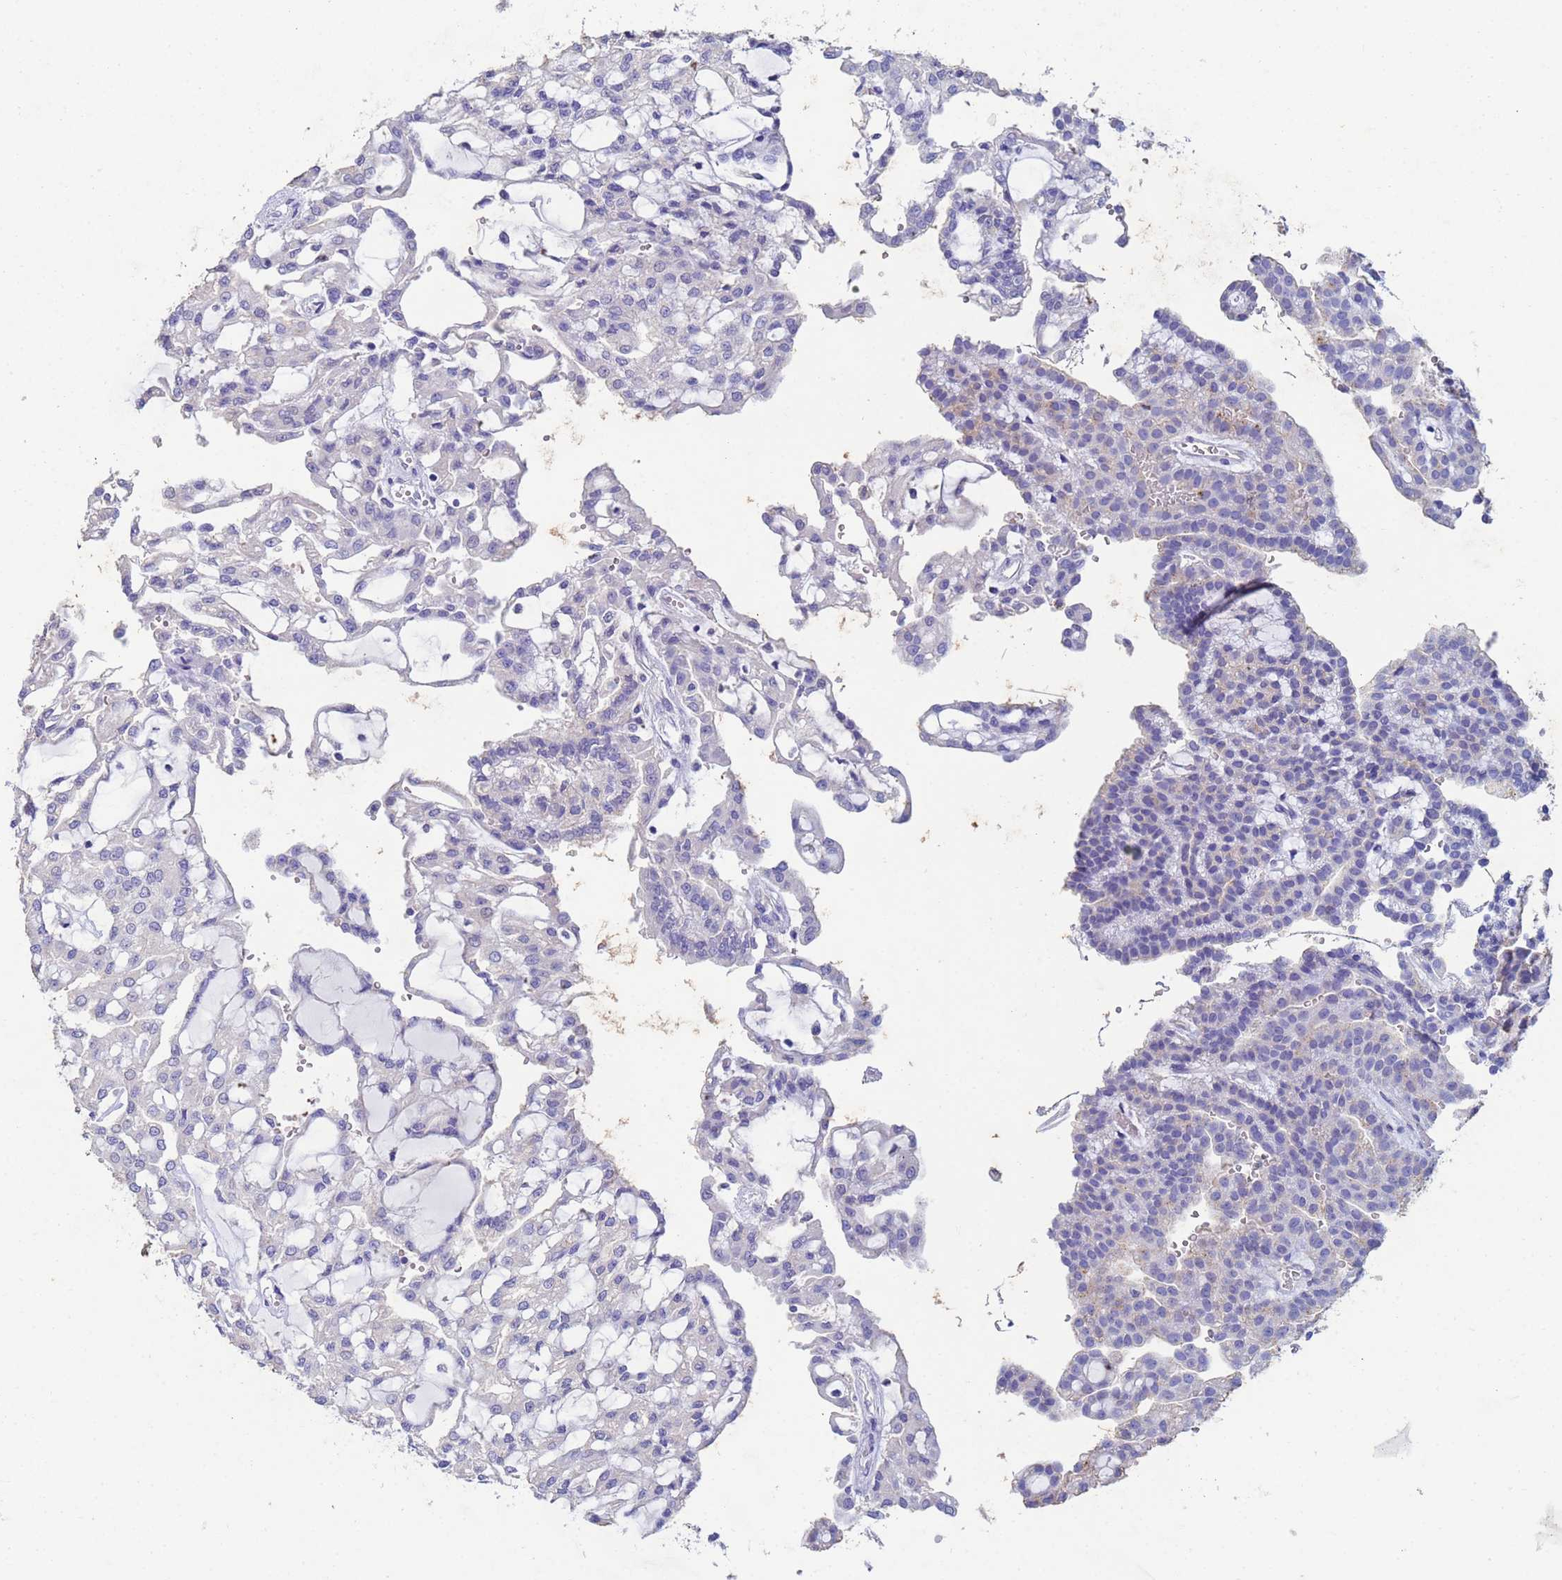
{"staining": {"intensity": "negative", "quantity": "none", "location": "none"}, "tissue": "renal cancer", "cell_type": "Tumor cells", "image_type": "cancer", "snomed": [{"axis": "morphology", "description": "Adenocarcinoma, NOS"}, {"axis": "topography", "description": "Kidney"}], "caption": "The micrograph shows no staining of tumor cells in adenocarcinoma (renal). (DAB (3,3'-diaminobenzidine) immunohistochemistry (IHC), high magnification).", "gene": "CSTB", "patient": {"sex": "male", "age": 63}}